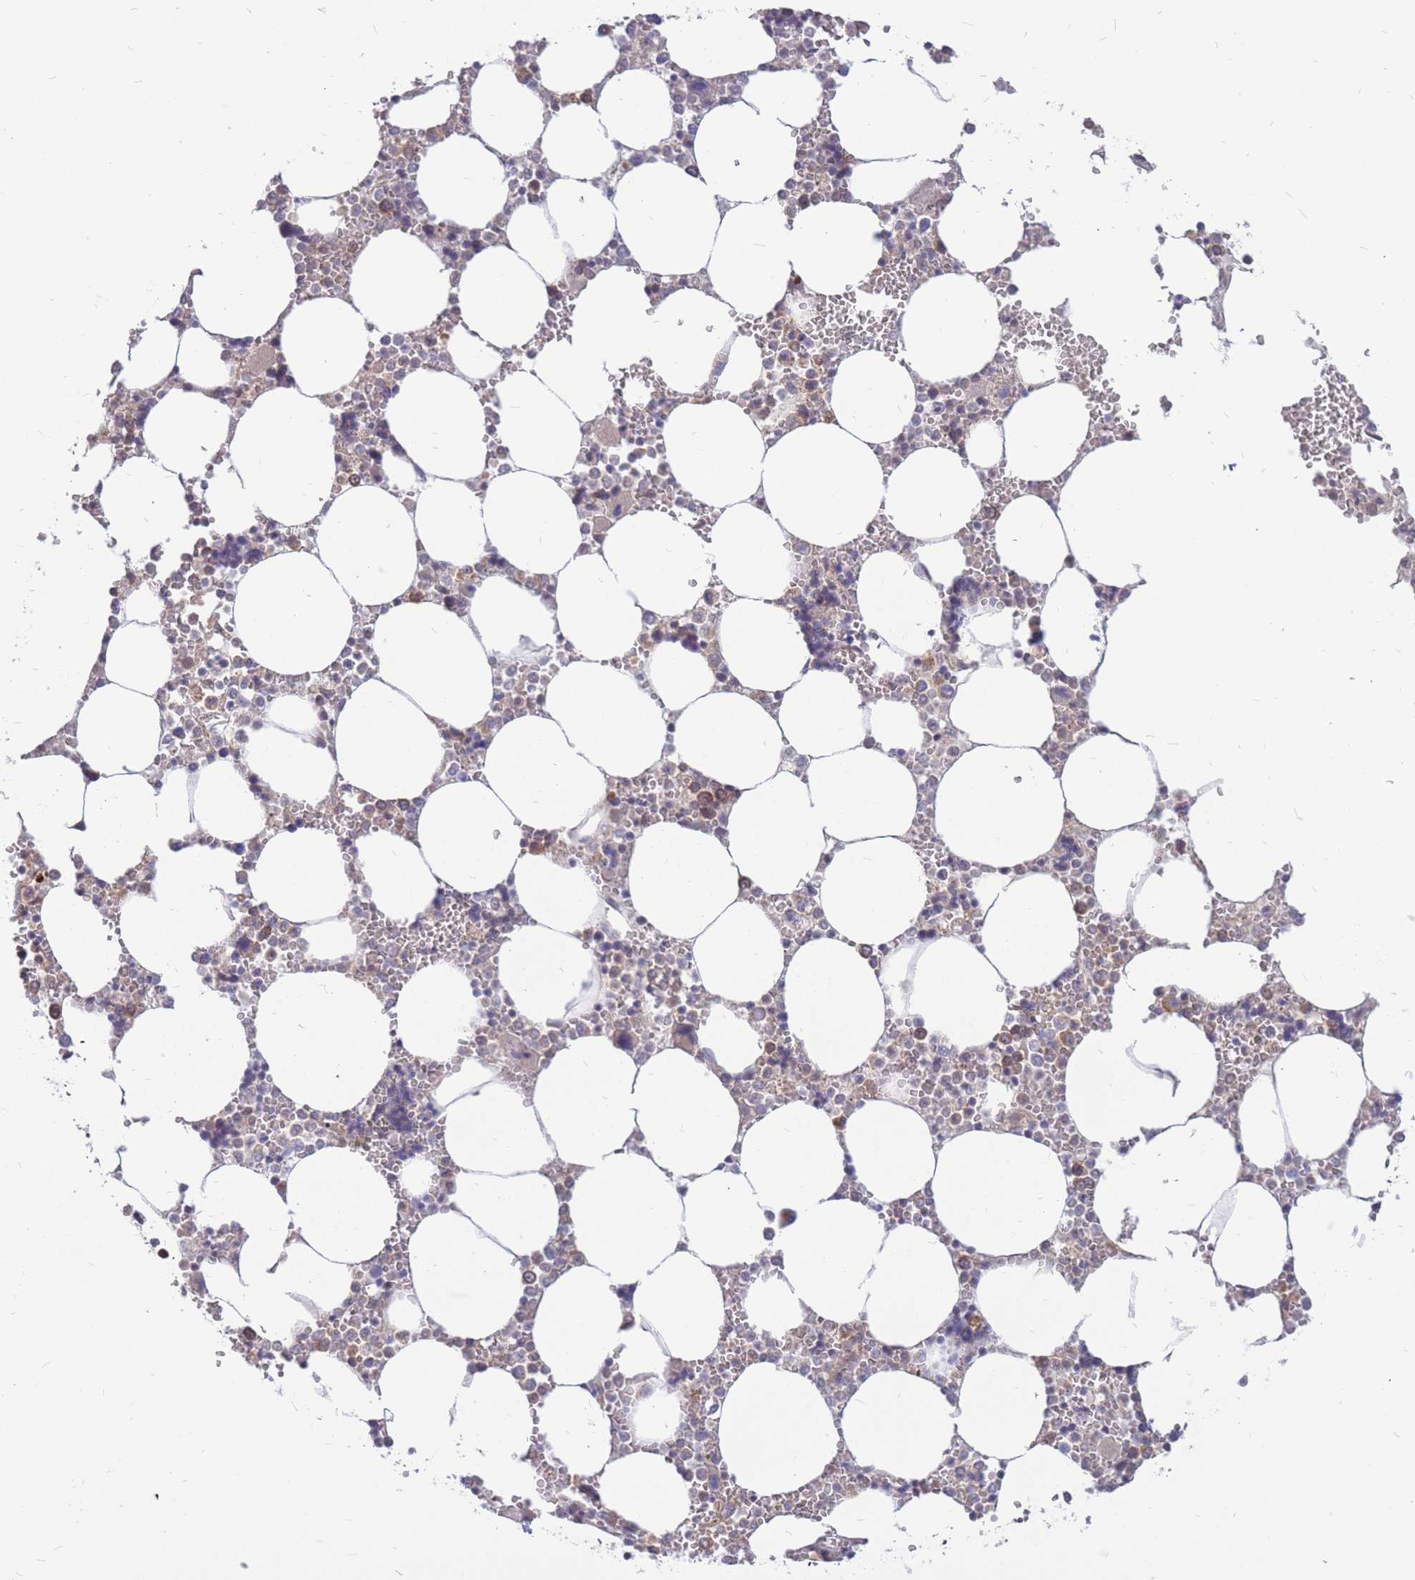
{"staining": {"intensity": "moderate", "quantity": "25%-75%", "location": "cytoplasmic/membranous"}, "tissue": "bone marrow", "cell_type": "Hematopoietic cells", "image_type": "normal", "snomed": [{"axis": "morphology", "description": "Normal tissue, NOS"}, {"axis": "topography", "description": "Bone marrow"}], "caption": "Immunohistochemistry micrograph of normal bone marrow: human bone marrow stained using IHC displays medium levels of moderate protein expression localized specifically in the cytoplasmic/membranous of hematopoietic cells, appearing as a cytoplasmic/membranous brown color.", "gene": "ADD2", "patient": {"sex": "male", "age": 64}}